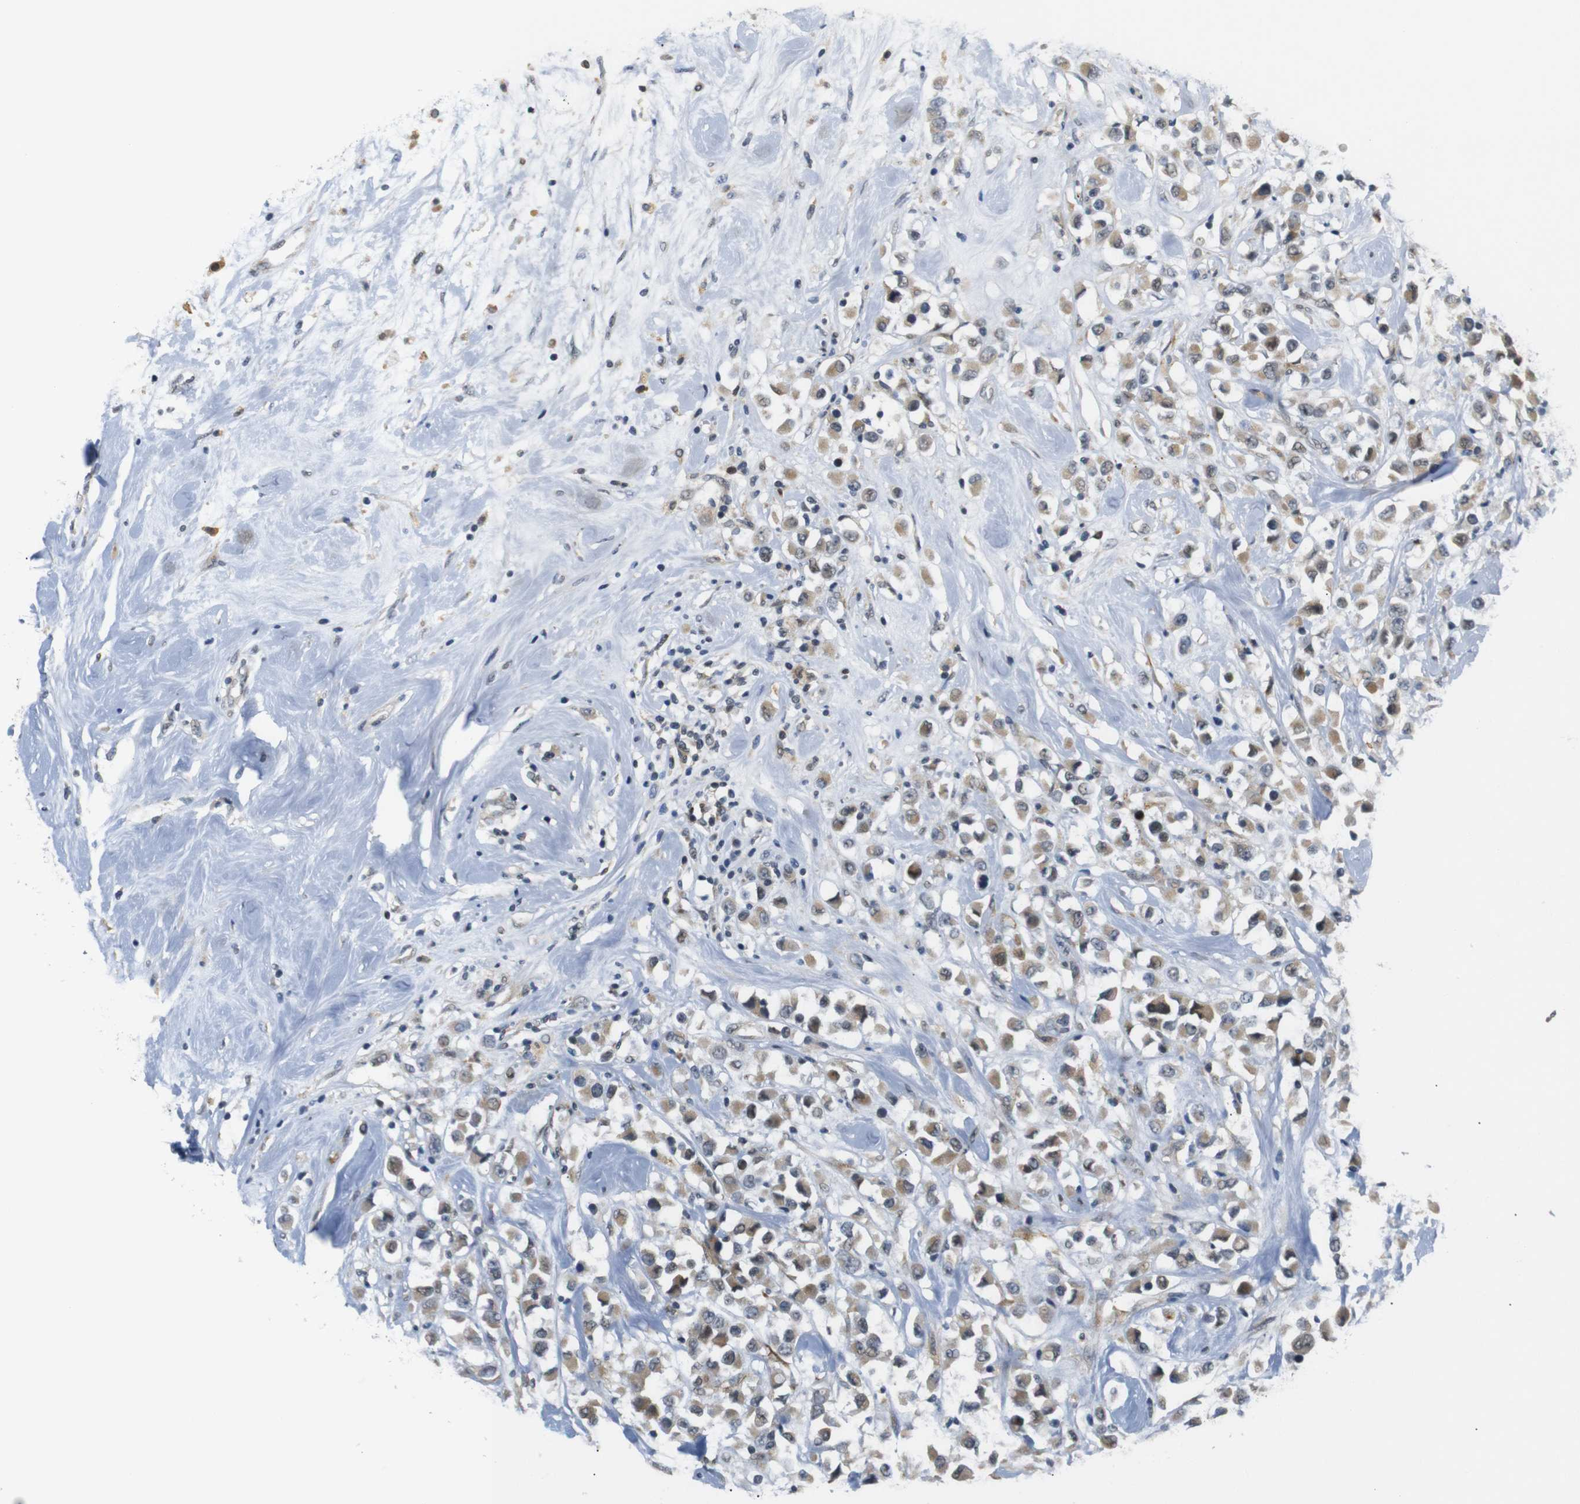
{"staining": {"intensity": "moderate", "quantity": ">75%", "location": "cytoplasmic/membranous"}, "tissue": "breast cancer", "cell_type": "Tumor cells", "image_type": "cancer", "snomed": [{"axis": "morphology", "description": "Duct carcinoma"}, {"axis": "topography", "description": "Breast"}], "caption": "Protein staining of intraductal carcinoma (breast) tissue displays moderate cytoplasmic/membranous positivity in about >75% of tumor cells.", "gene": "SYDE1", "patient": {"sex": "female", "age": 61}}